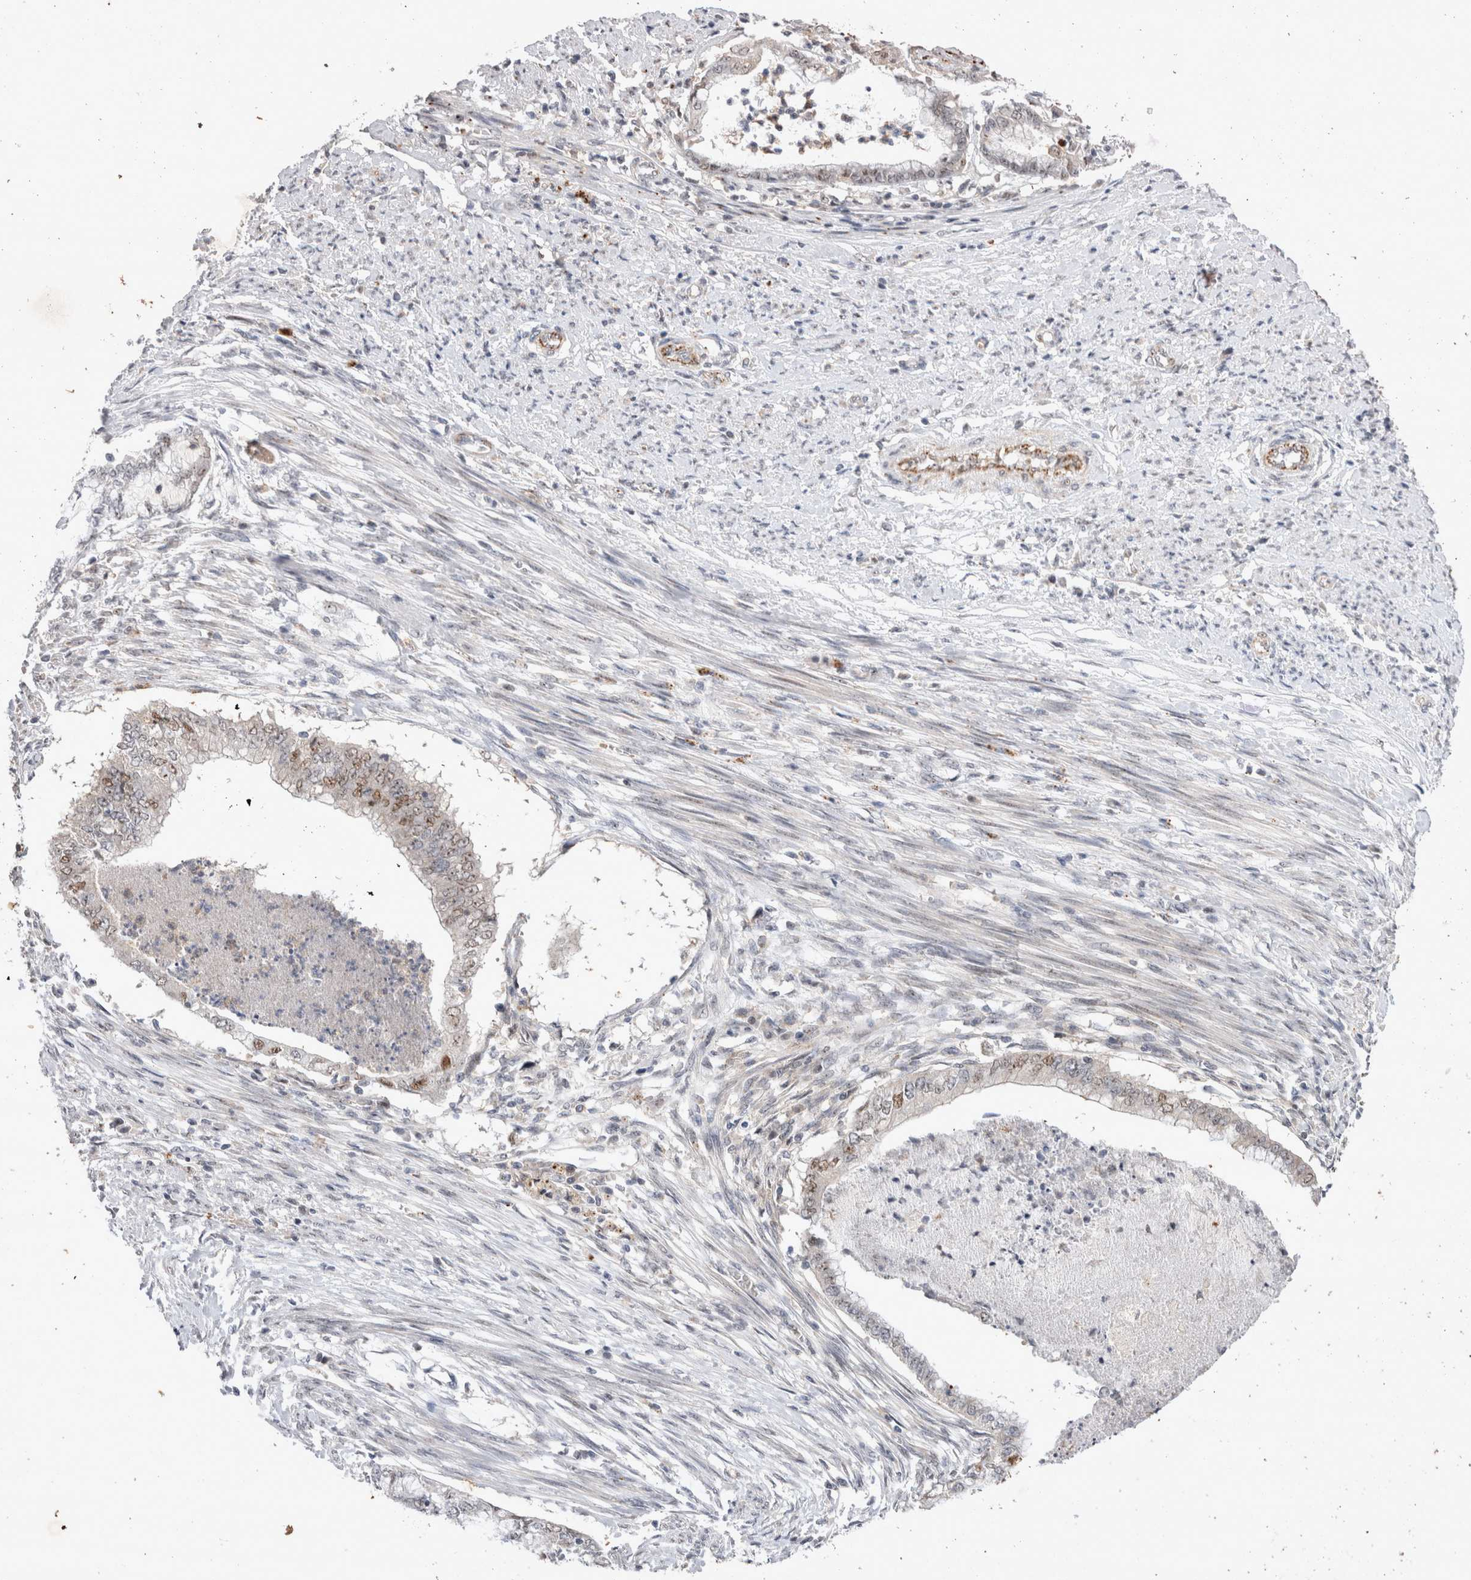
{"staining": {"intensity": "weak", "quantity": "25%-75%", "location": "nuclear"}, "tissue": "endometrial cancer", "cell_type": "Tumor cells", "image_type": "cancer", "snomed": [{"axis": "morphology", "description": "Necrosis, NOS"}, {"axis": "morphology", "description": "Adenocarcinoma, NOS"}, {"axis": "topography", "description": "Endometrium"}], "caption": "Protein staining exhibits weak nuclear positivity in about 25%-75% of tumor cells in endometrial adenocarcinoma. (DAB = brown stain, brightfield microscopy at high magnification).", "gene": "STK11", "patient": {"sex": "female", "age": 79}}